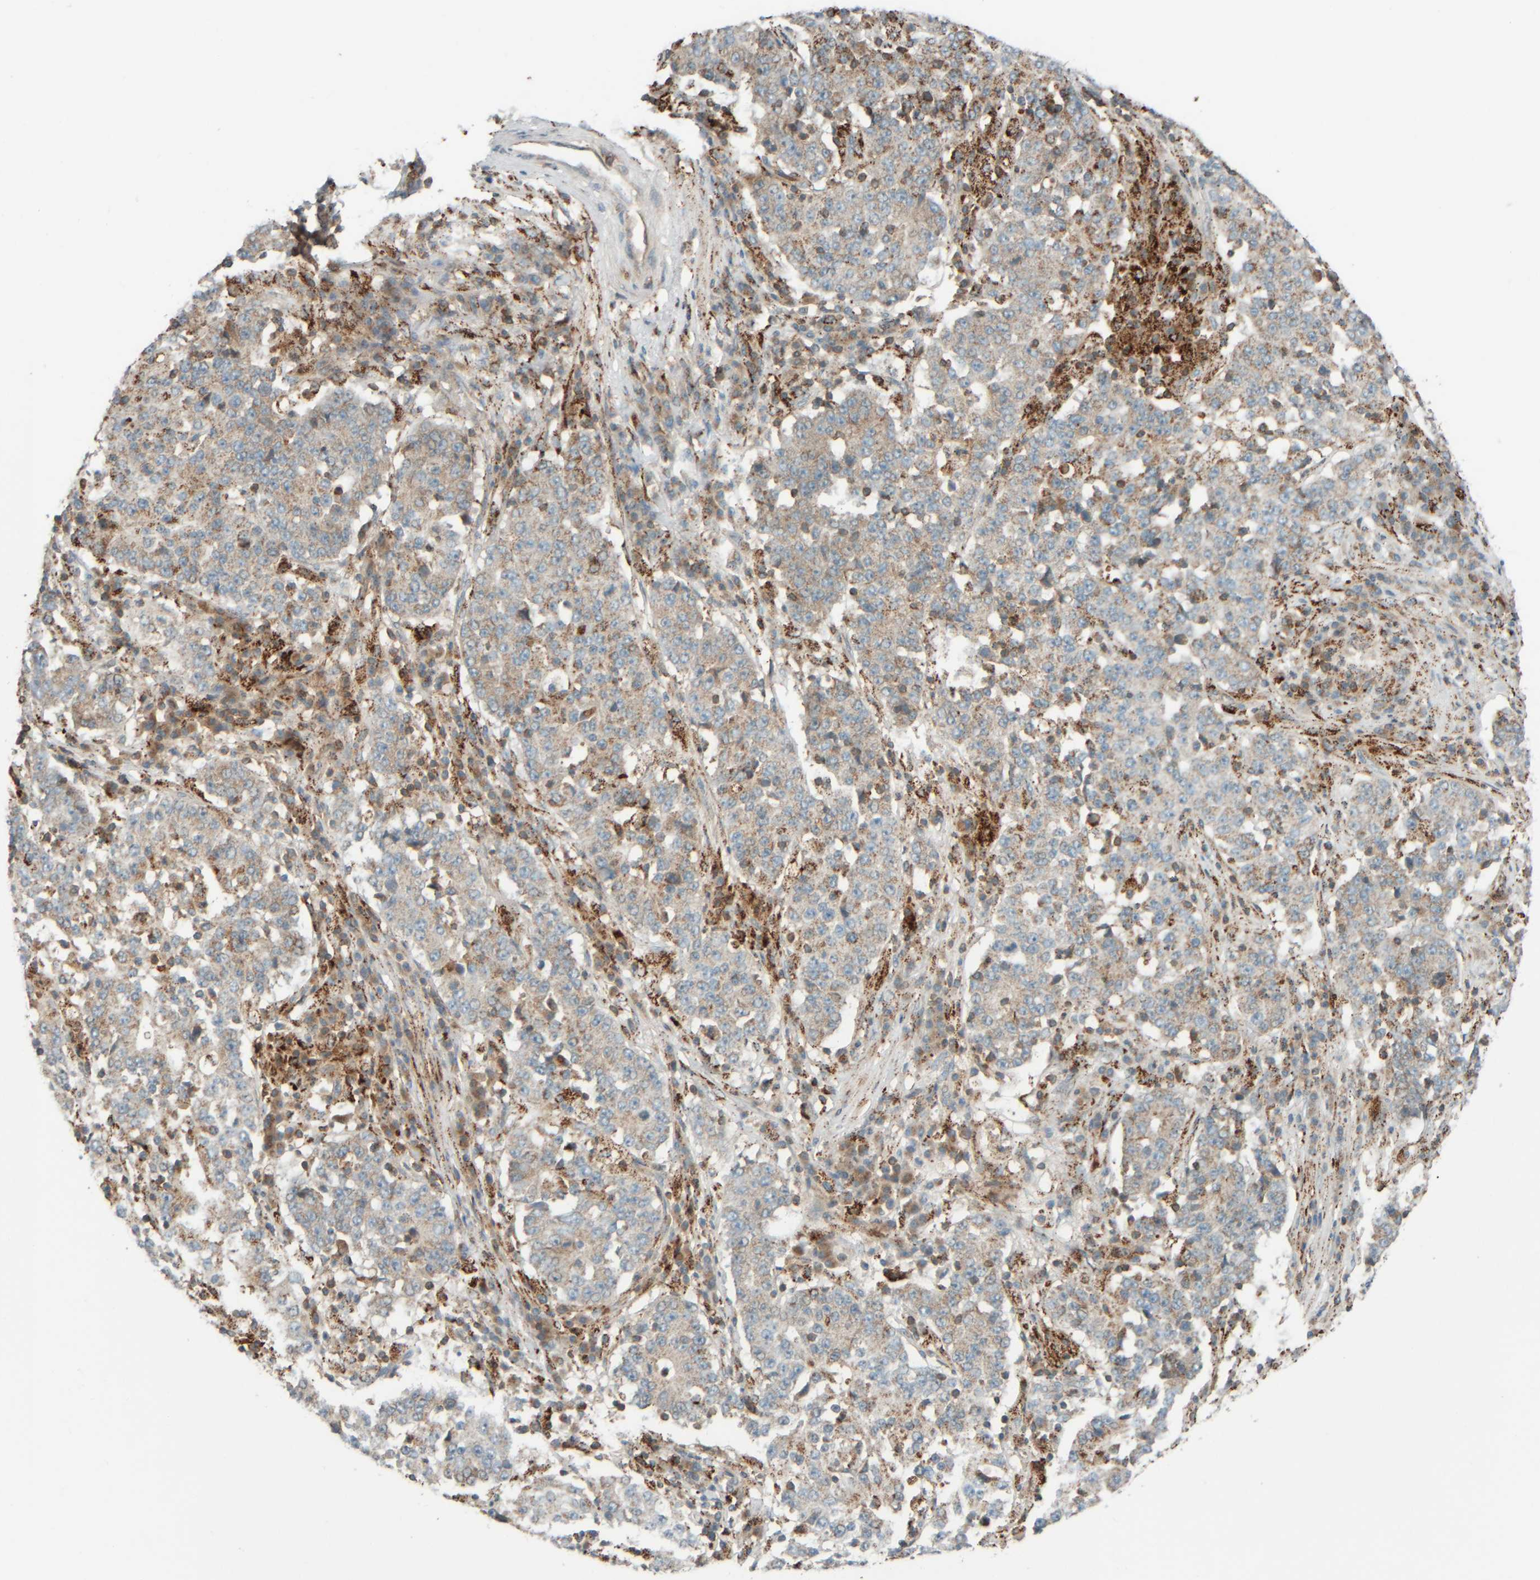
{"staining": {"intensity": "weak", "quantity": "25%-75%", "location": "cytoplasmic/membranous"}, "tissue": "stomach cancer", "cell_type": "Tumor cells", "image_type": "cancer", "snomed": [{"axis": "morphology", "description": "Adenocarcinoma, NOS"}, {"axis": "topography", "description": "Stomach"}], "caption": "There is low levels of weak cytoplasmic/membranous staining in tumor cells of adenocarcinoma (stomach), as demonstrated by immunohistochemical staining (brown color).", "gene": "SPAG5", "patient": {"sex": "male", "age": 59}}